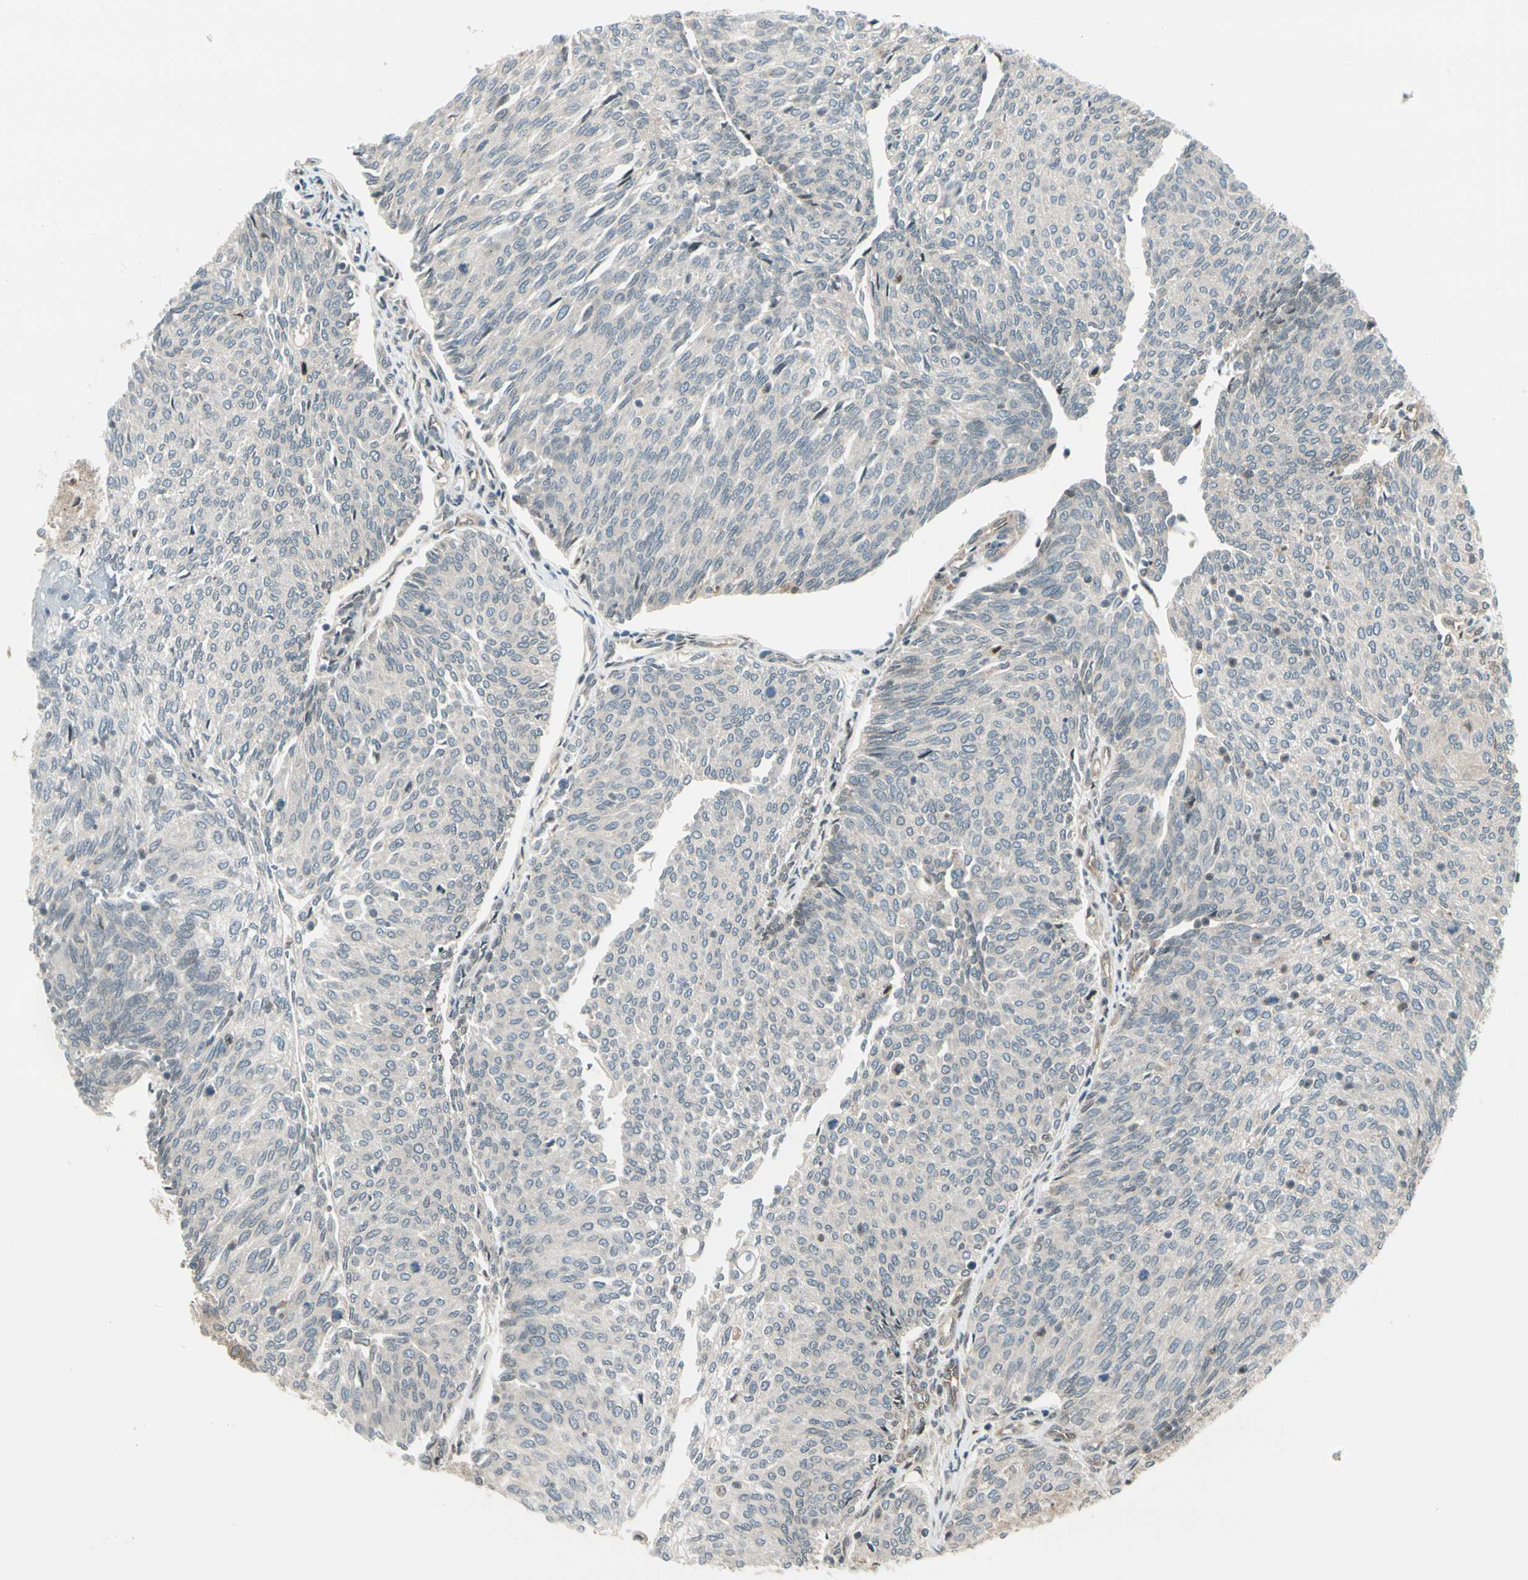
{"staining": {"intensity": "negative", "quantity": "none", "location": "none"}, "tissue": "urothelial cancer", "cell_type": "Tumor cells", "image_type": "cancer", "snomed": [{"axis": "morphology", "description": "Urothelial carcinoma, Low grade"}, {"axis": "topography", "description": "Urinary bladder"}], "caption": "Low-grade urothelial carcinoma stained for a protein using IHC displays no positivity tumor cells.", "gene": "TRIO", "patient": {"sex": "female", "age": 79}}